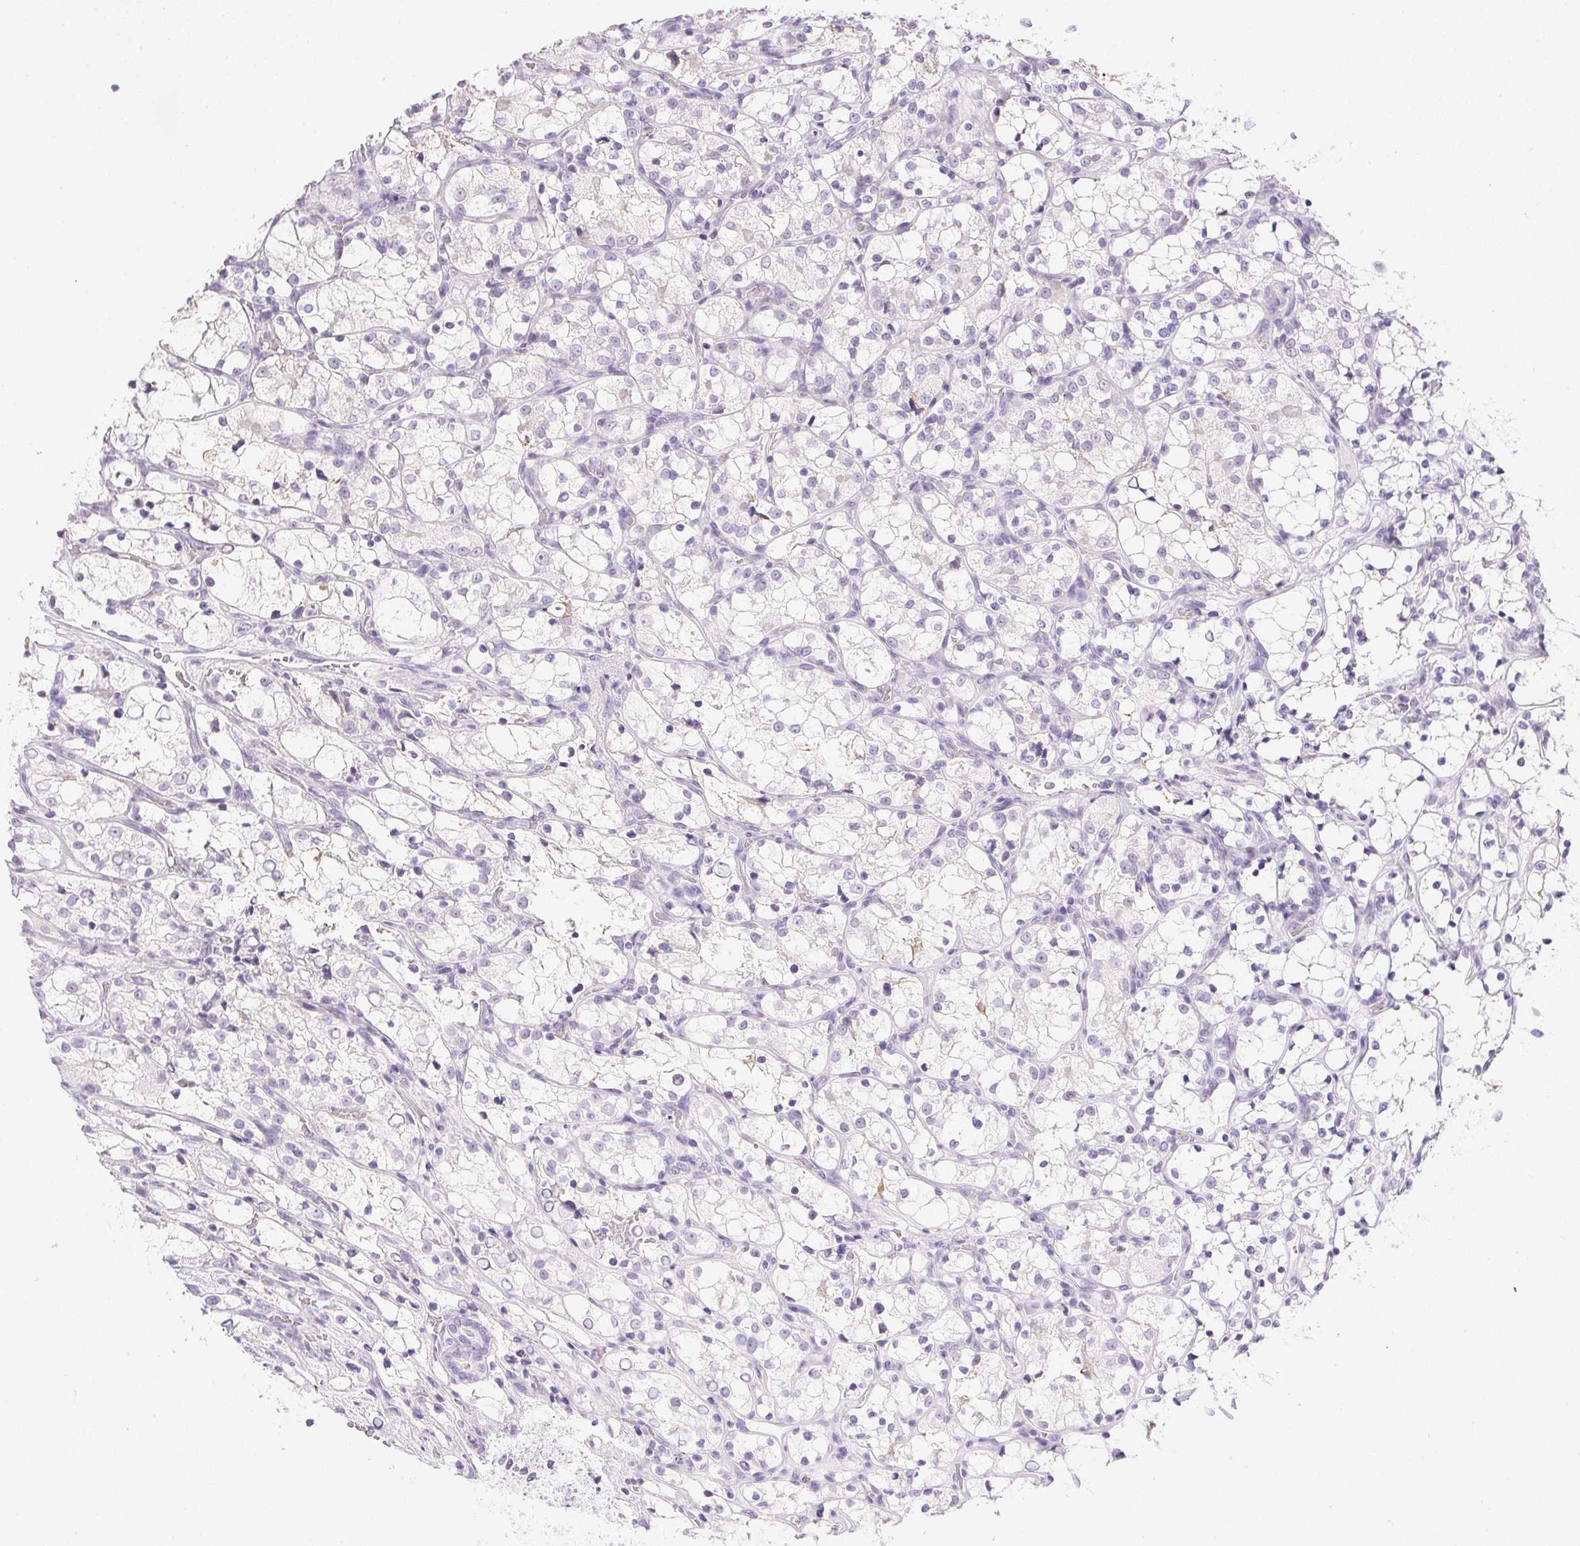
{"staining": {"intensity": "negative", "quantity": "none", "location": "none"}, "tissue": "renal cancer", "cell_type": "Tumor cells", "image_type": "cancer", "snomed": [{"axis": "morphology", "description": "Adenocarcinoma, NOS"}, {"axis": "topography", "description": "Kidney"}], "caption": "High power microscopy photomicrograph of an immunohistochemistry (IHC) micrograph of renal adenocarcinoma, revealing no significant expression in tumor cells.", "gene": "PRL", "patient": {"sex": "female", "age": 69}}